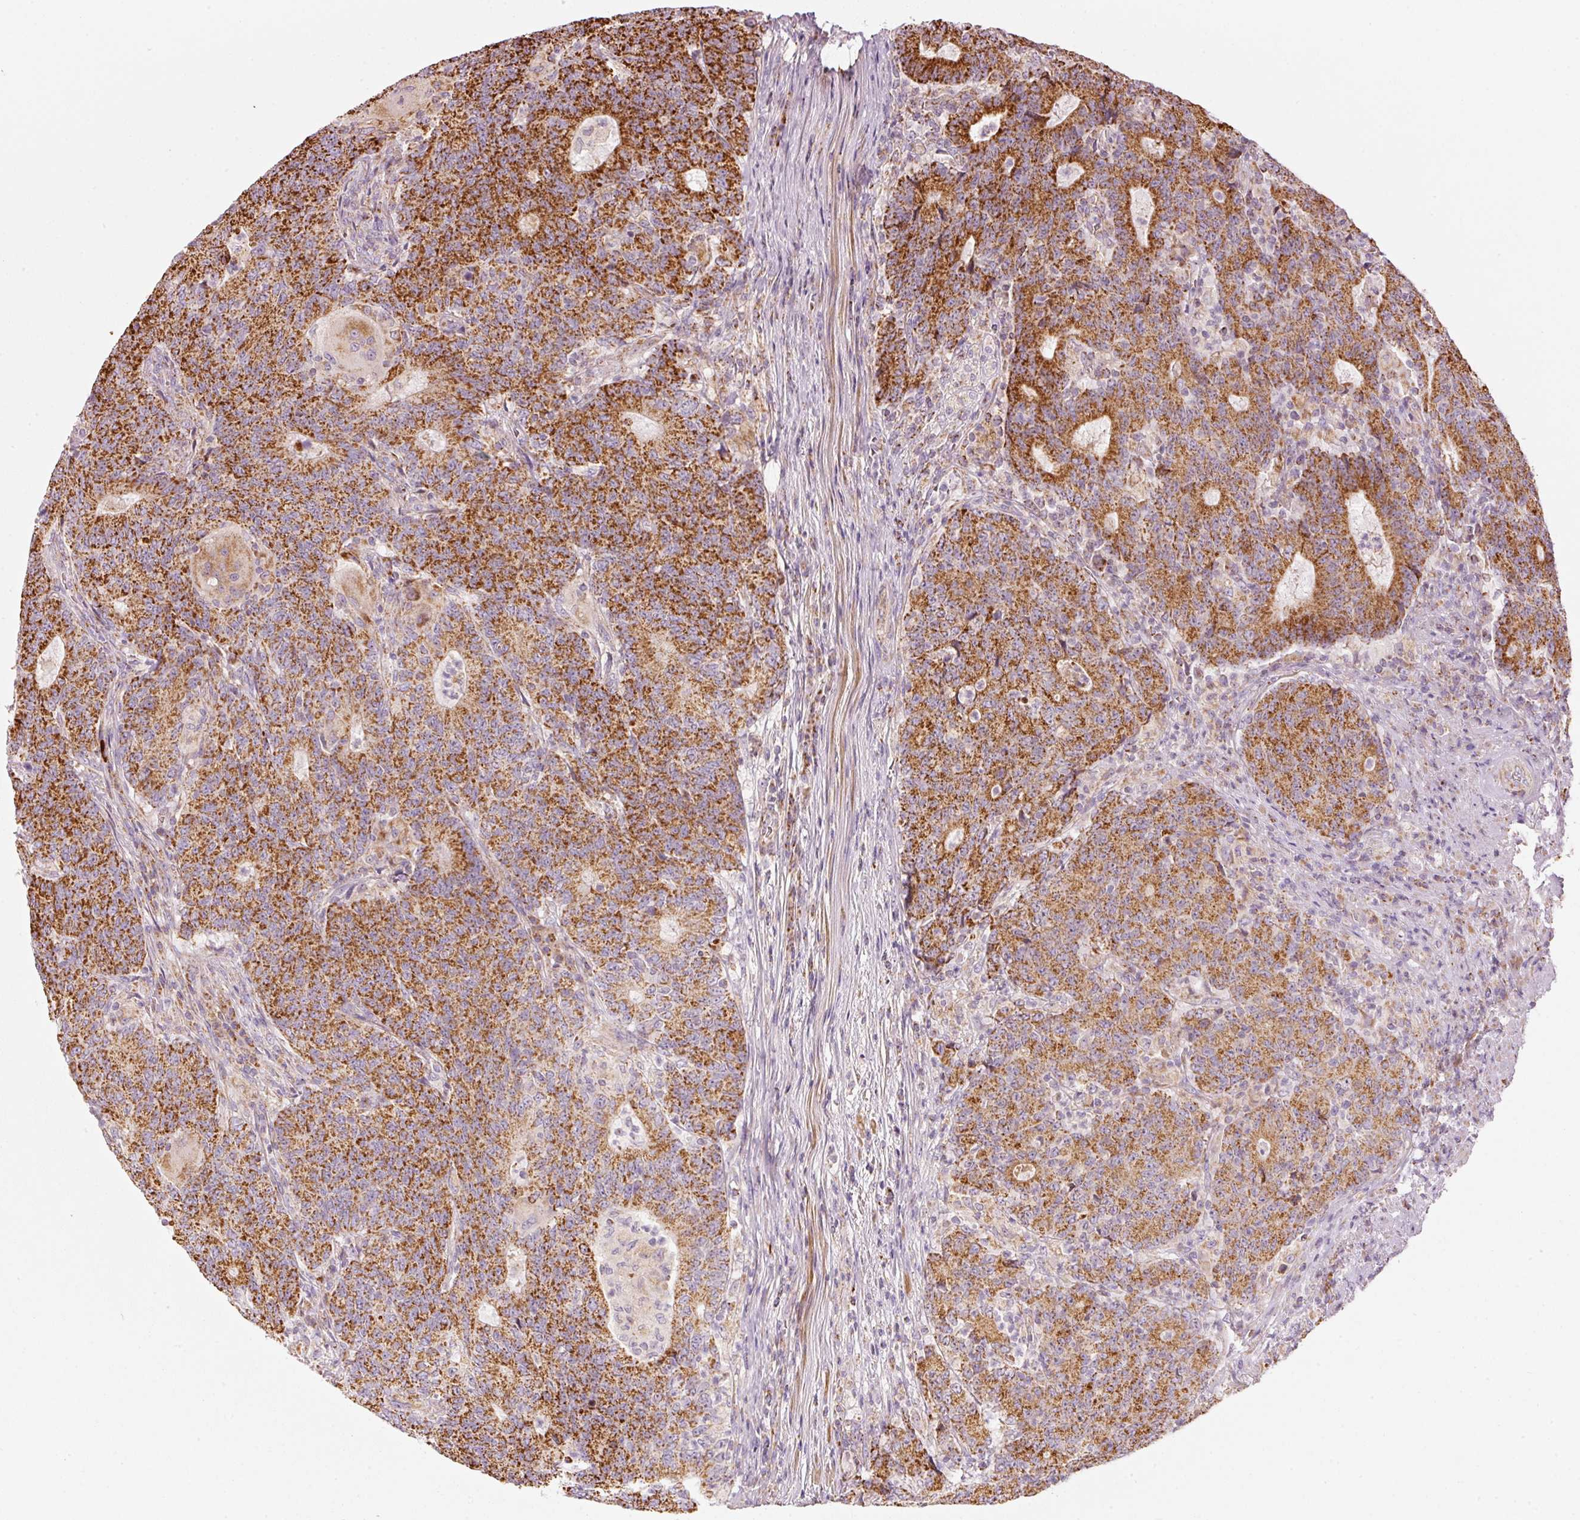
{"staining": {"intensity": "strong", "quantity": ">75%", "location": "cytoplasmic/membranous"}, "tissue": "colorectal cancer", "cell_type": "Tumor cells", "image_type": "cancer", "snomed": [{"axis": "morphology", "description": "Adenocarcinoma, NOS"}, {"axis": "topography", "description": "Colon"}], "caption": "Immunohistochemistry photomicrograph of neoplastic tissue: colorectal adenocarcinoma stained using immunohistochemistry shows high levels of strong protein expression localized specifically in the cytoplasmic/membranous of tumor cells, appearing as a cytoplasmic/membranous brown color.", "gene": "C17orf98", "patient": {"sex": "female", "age": 75}}